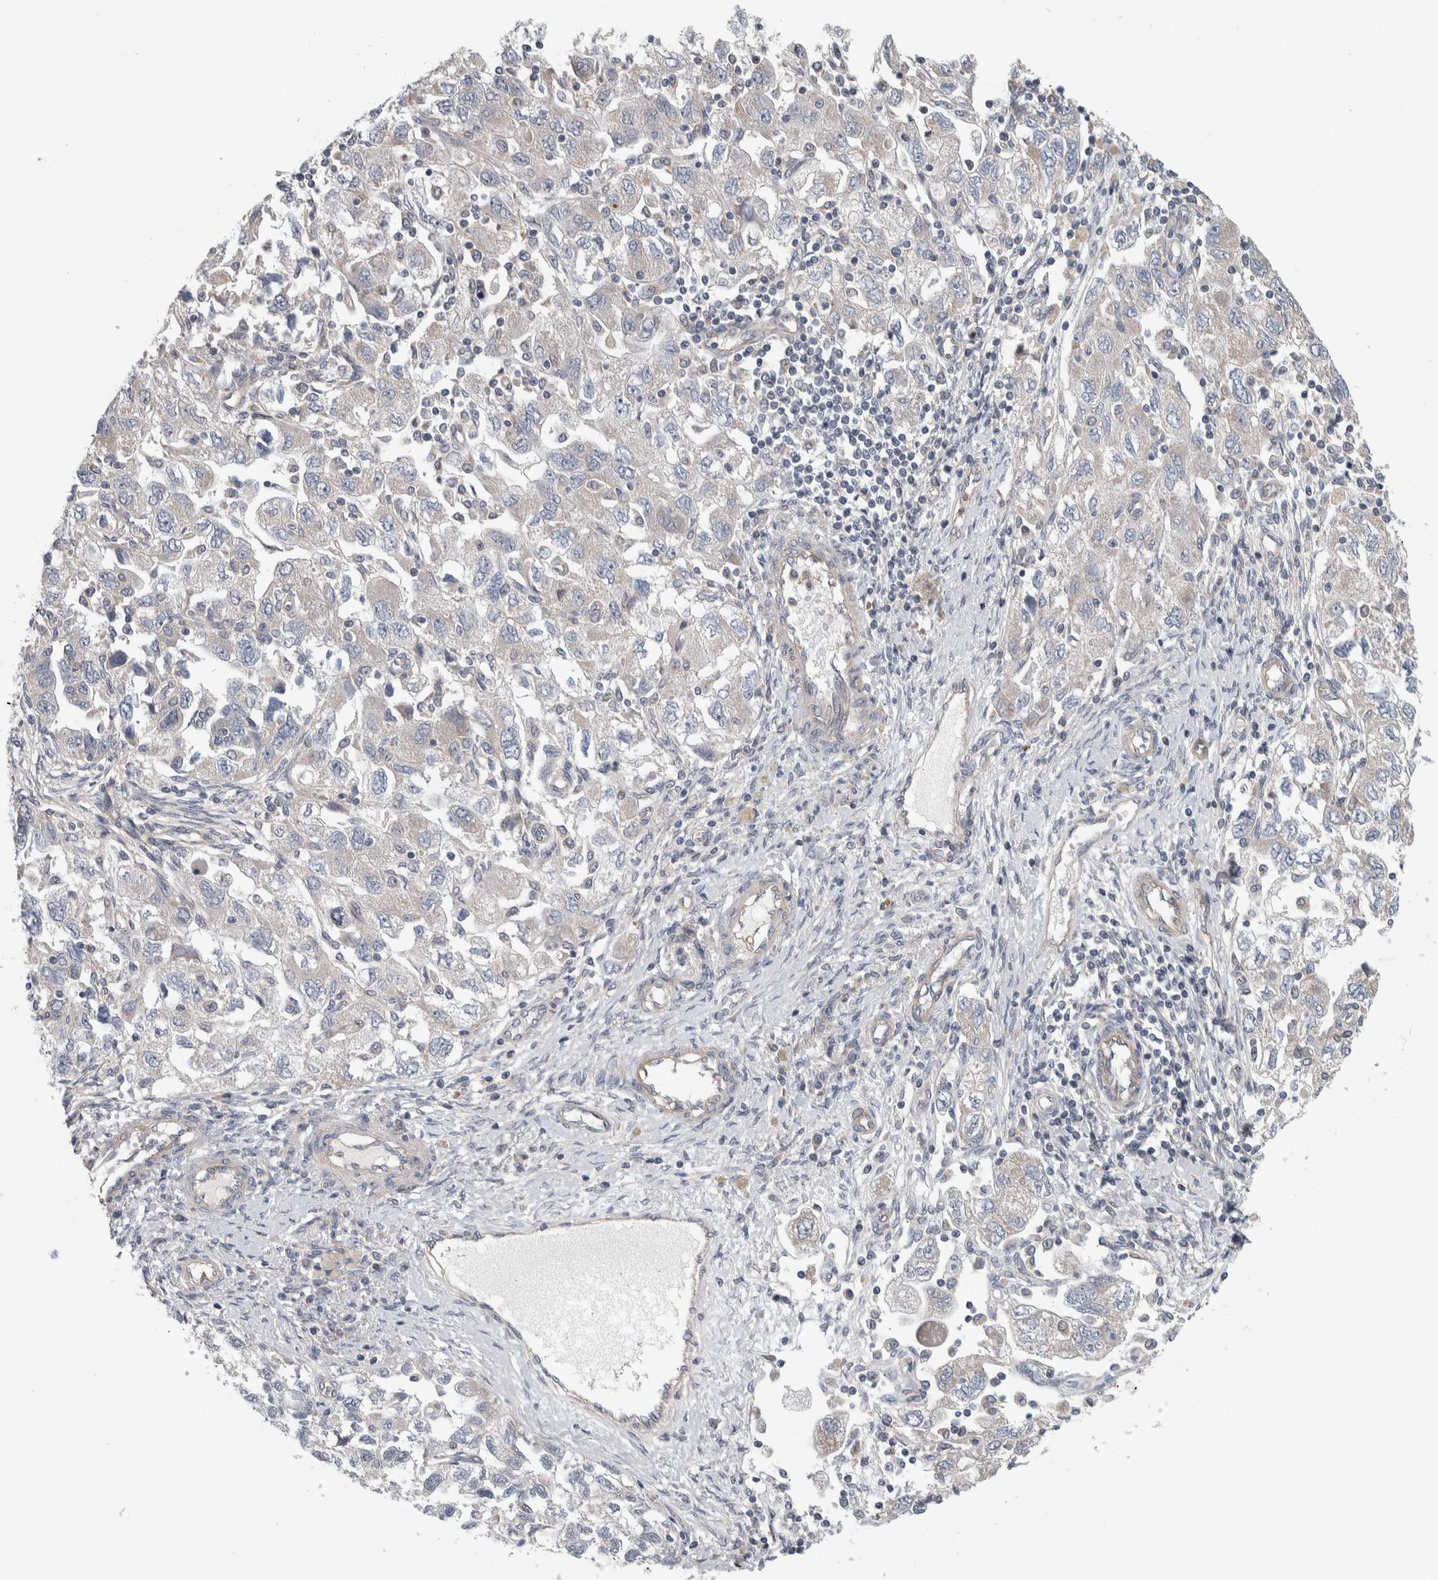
{"staining": {"intensity": "negative", "quantity": "none", "location": "none"}, "tissue": "ovarian cancer", "cell_type": "Tumor cells", "image_type": "cancer", "snomed": [{"axis": "morphology", "description": "Carcinoma, NOS"}, {"axis": "morphology", "description": "Cystadenocarcinoma, serous, NOS"}, {"axis": "topography", "description": "Ovary"}], "caption": "Immunohistochemistry (IHC) photomicrograph of ovarian carcinoma stained for a protein (brown), which shows no staining in tumor cells.", "gene": "KCNJ3", "patient": {"sex": "female", "age": 69}}